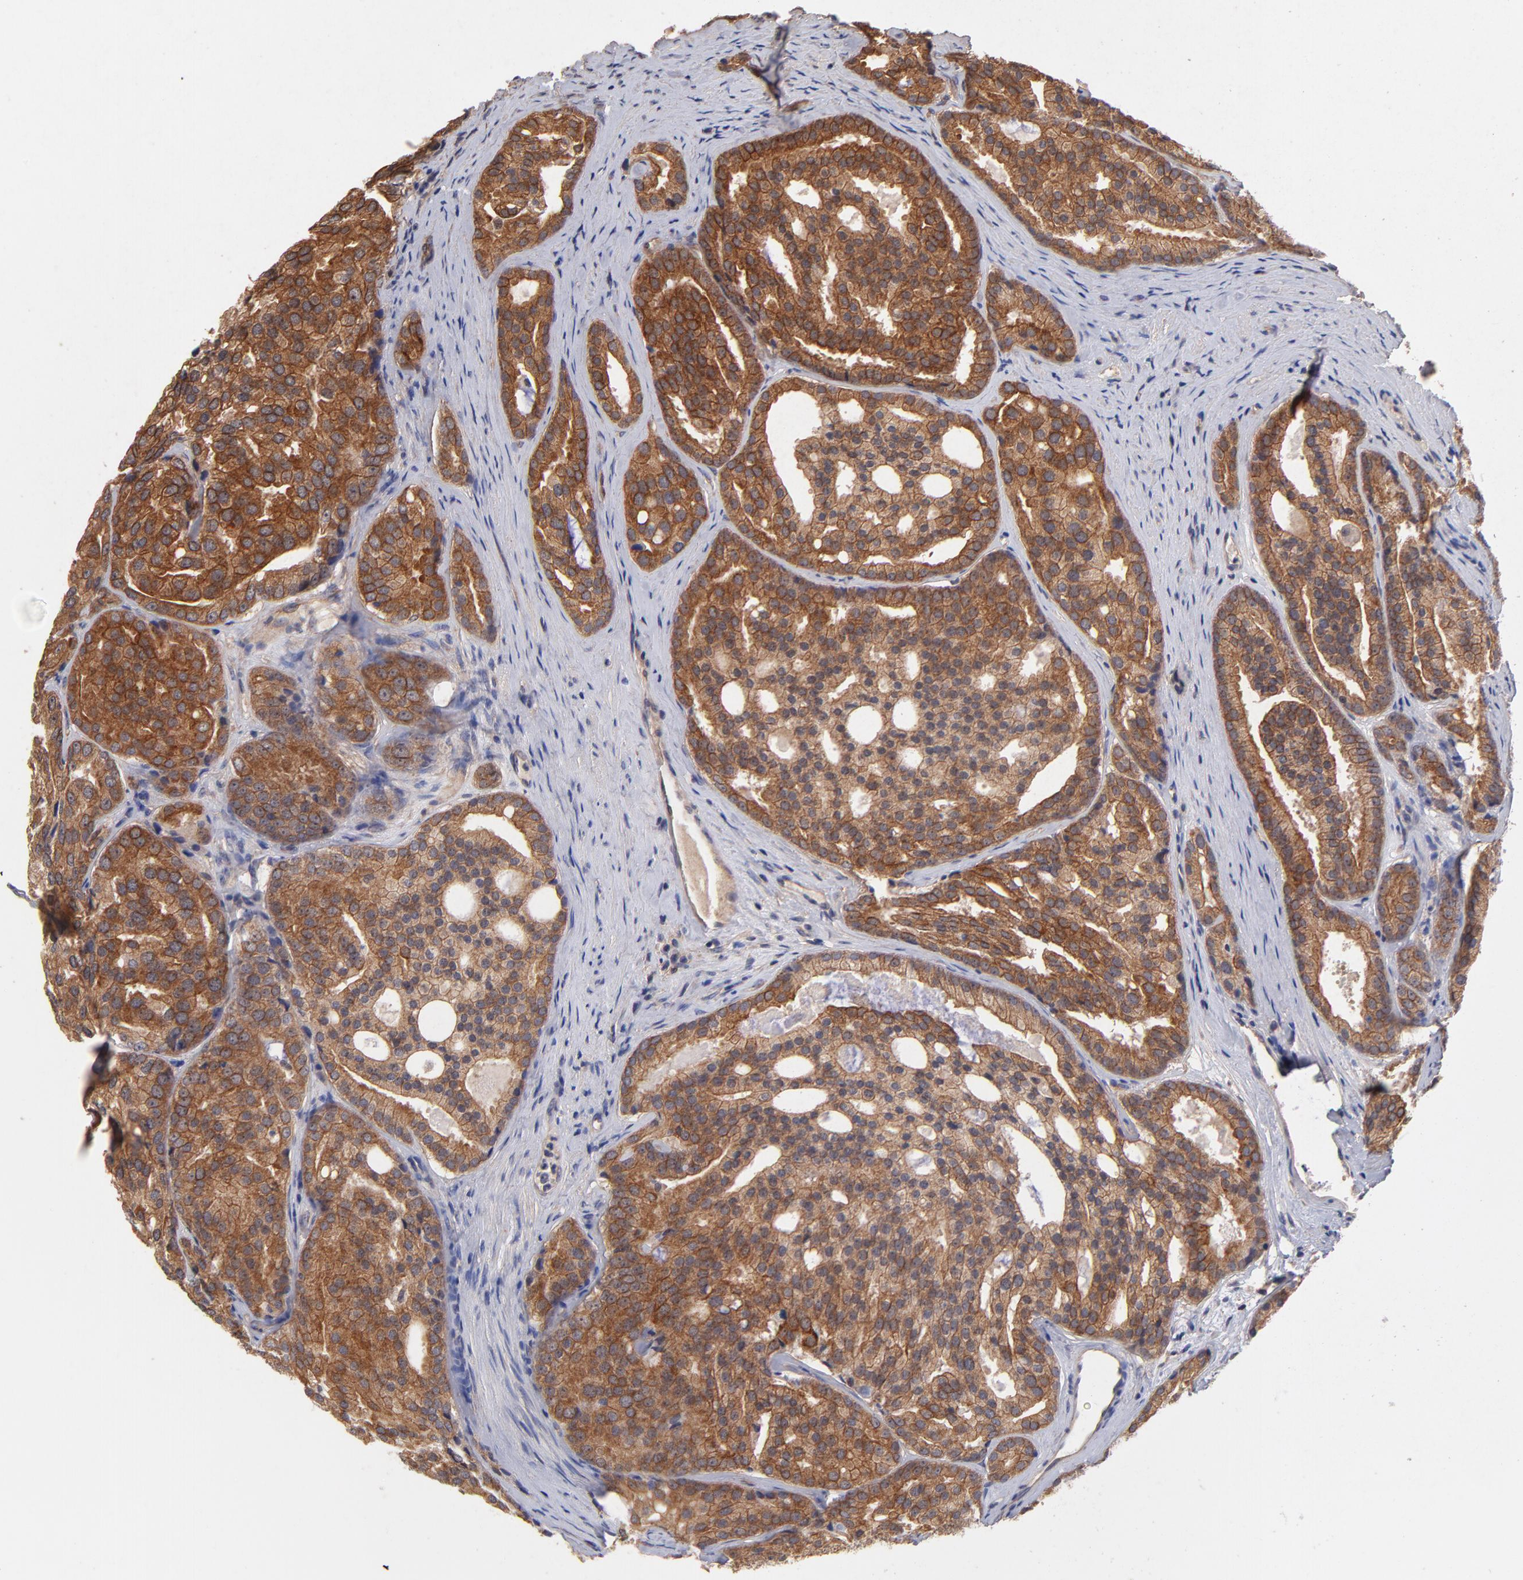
{"staining": {"intensity": "strong", "quantity": ">75%", "location": "cytoplasmic/membranous"}, "tissue": "prostate cancer", "cell_type": "Tumor cells", "image_type": "cancer", "snomed": [{"axis": "morphology", "description": "Adenocarcinoma, High grade"}, {"axis": "topography", "description": "Prostate"}], "caption": "A histopathology image of high-grade adenocarcinoma (prostate) stained for a protein shows strong cytoplasmic/membranous brown staining in tumor cells.", "gene": "STAP2", "patient": {"sex": "male", "age": 64}}